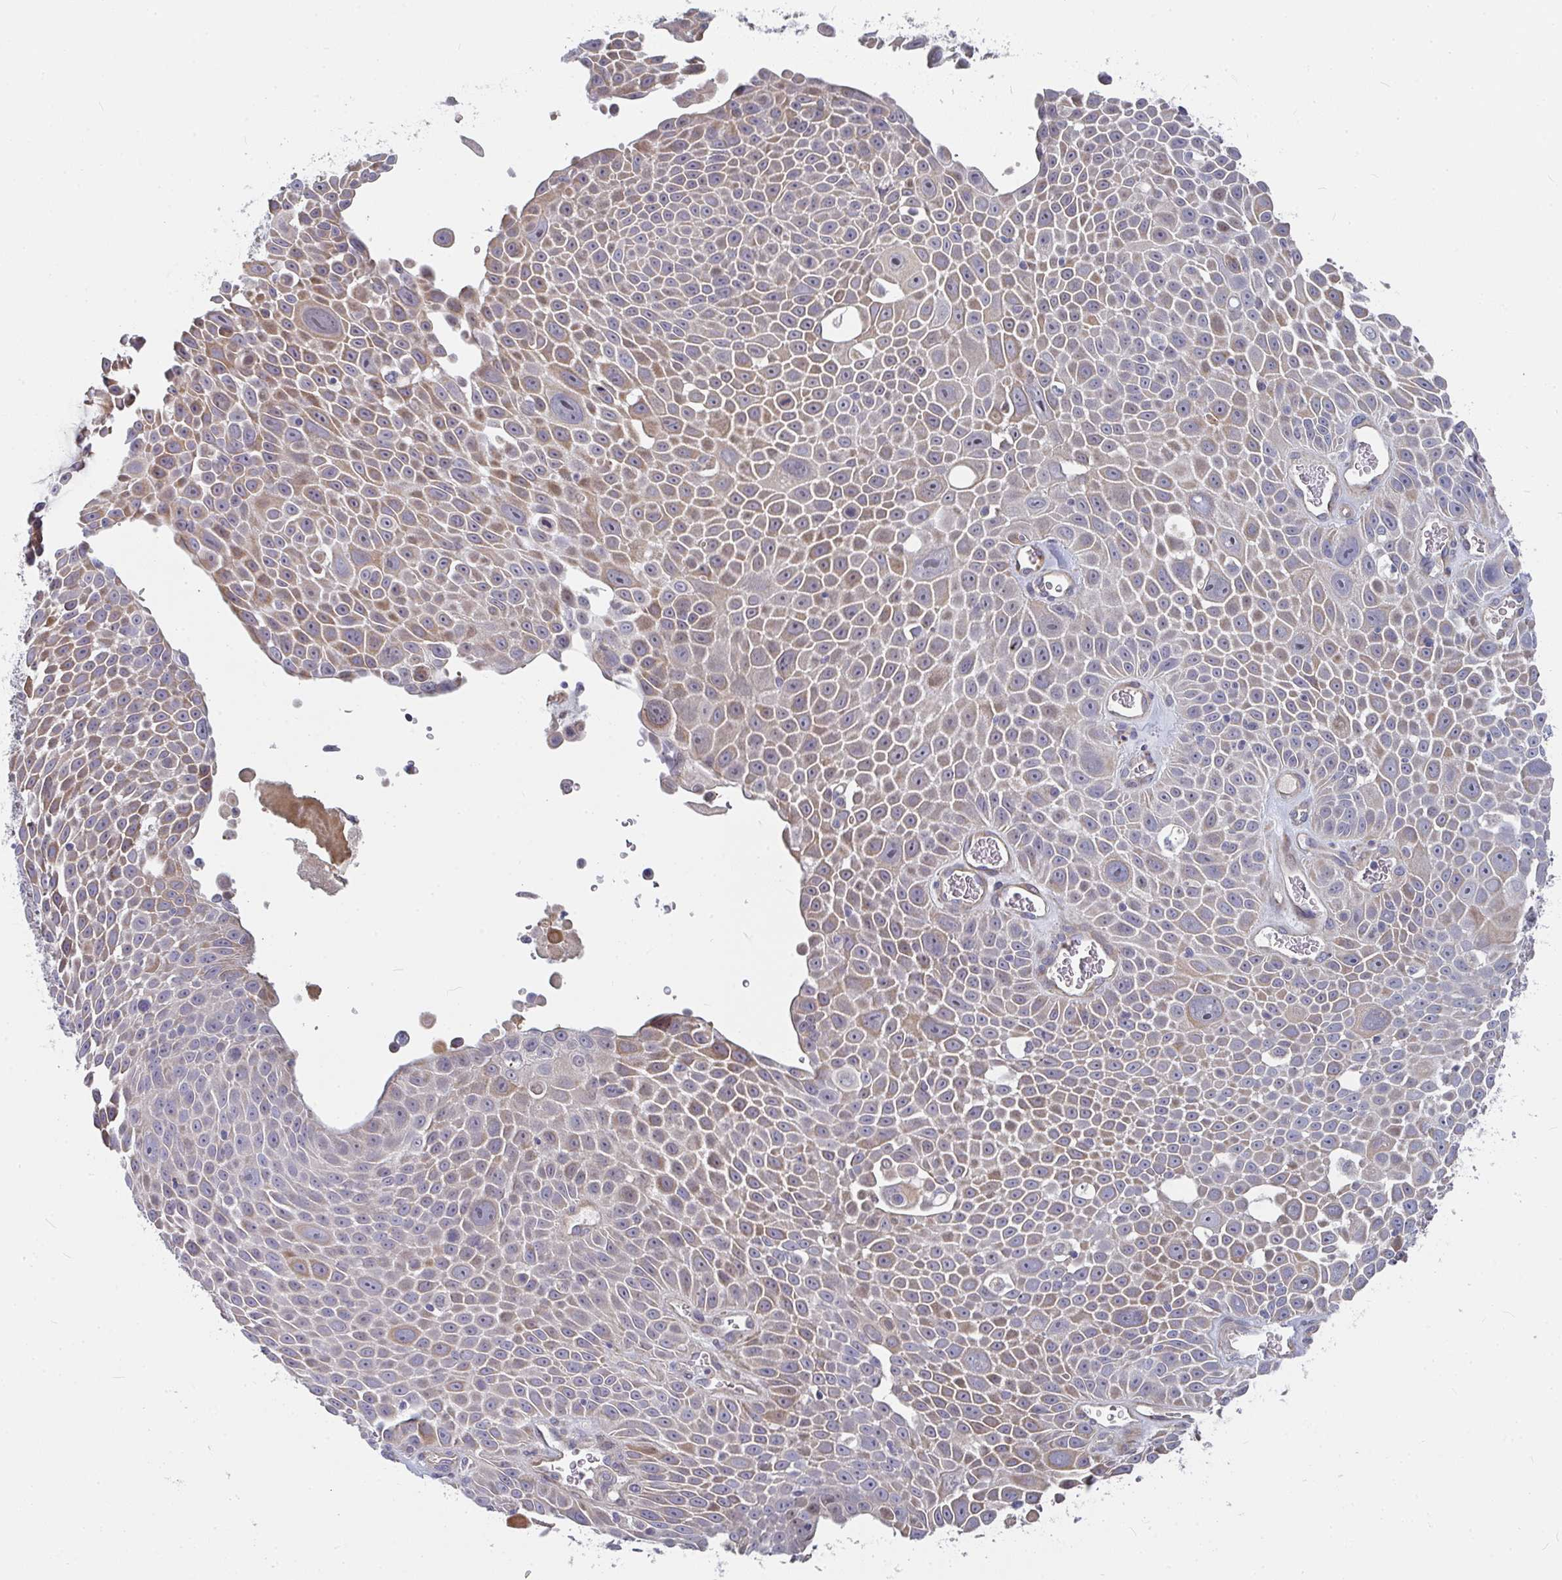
{"staining": {"intensity": "moderate", "quantity": "<25%", "location": "cytoplasmic/membranous,nuclear"}, "tissue": "lung cancer", "cell_type": "Tumor cells", "image_type": "cancer", "snomed": [{"axis": "morphology", "description": "Squamous cell carcinoma, NOS"}, {"axis": "morphology", "description": "Squamous cell carcinoma, metastatic, NOS"}, {"axis": "topography", "description": "Lymph node"}, {"axis": "topography", "description": "Lung"}], "caption": "Lung cancer stained with immunohistochemistry (IHC) reveals moderate cytoplasmic/membranous and nuclear positivity in about <25% of tumor cells.", "gene": "RHEBL1", "patient": {"sex": "female", "age": 62}}